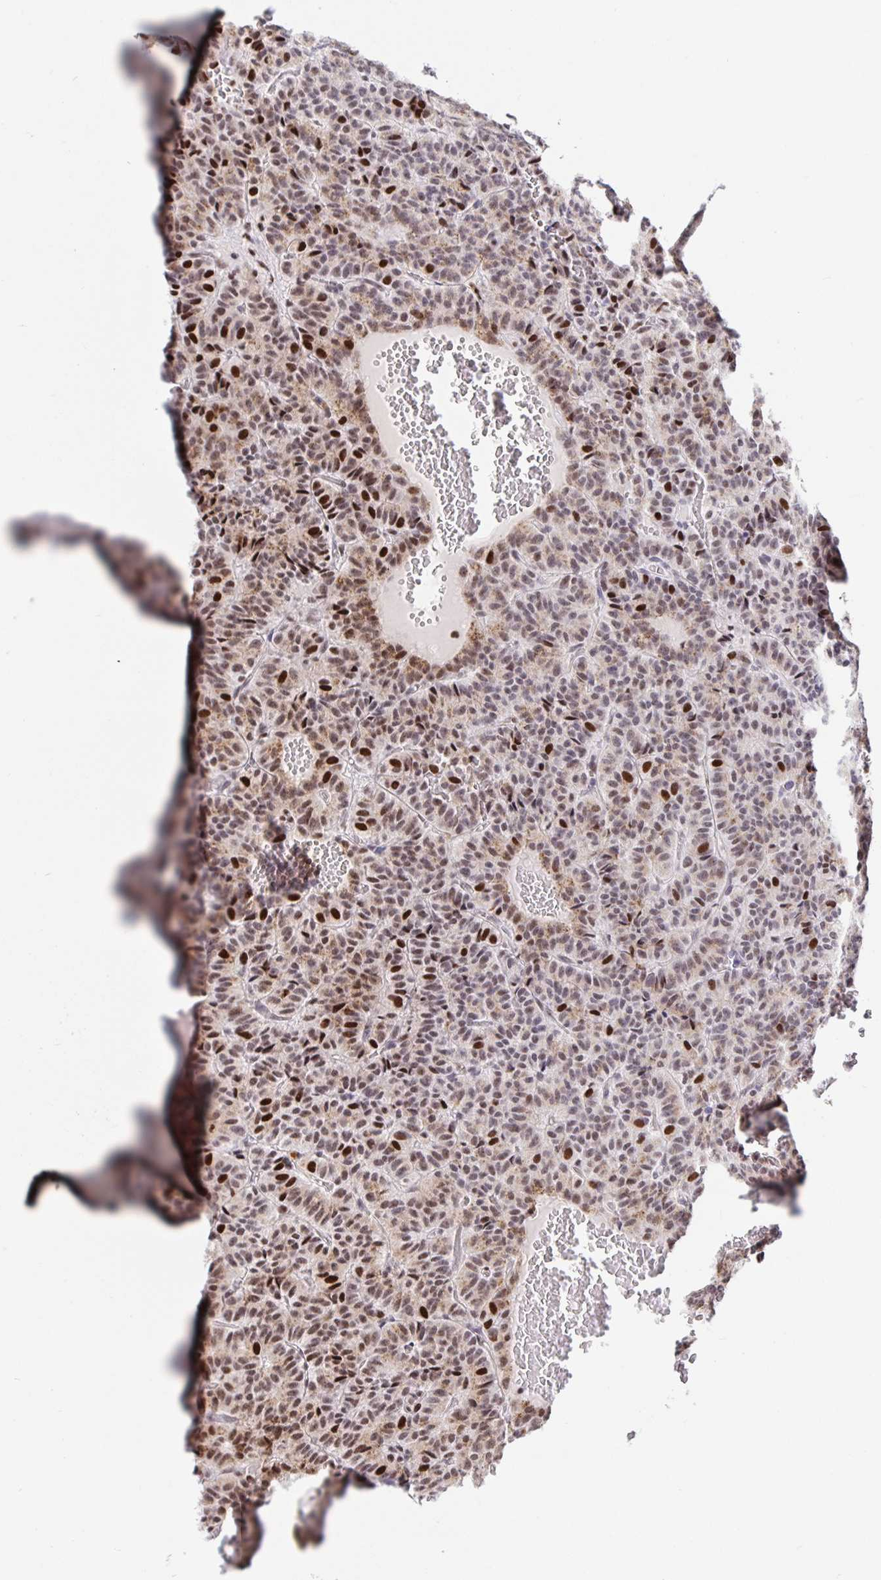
{"staining": {"intensity": "strong", "quantity": ">75%", "location": "nuclear"}, "tissue": "carcinoid", "cell_type": "Tumor cells", "image_type": "cancer", "snomed": [{"axis": "morphology", "description": "Carcinoid, malignant, NOS"}, {"axis": "topography", "description": "Lung"}], "caption": "Immunohistochemical staining of carcinoid displays high levels of strong nuclear protein expression in about >75% of tumor cells. (Stains: DAB in brown, nuclei in blue, Microscopy: brightfield microscopy at high magnification).", "gene": "SETD5", "patient": {"sex": "male", "age": 70}}